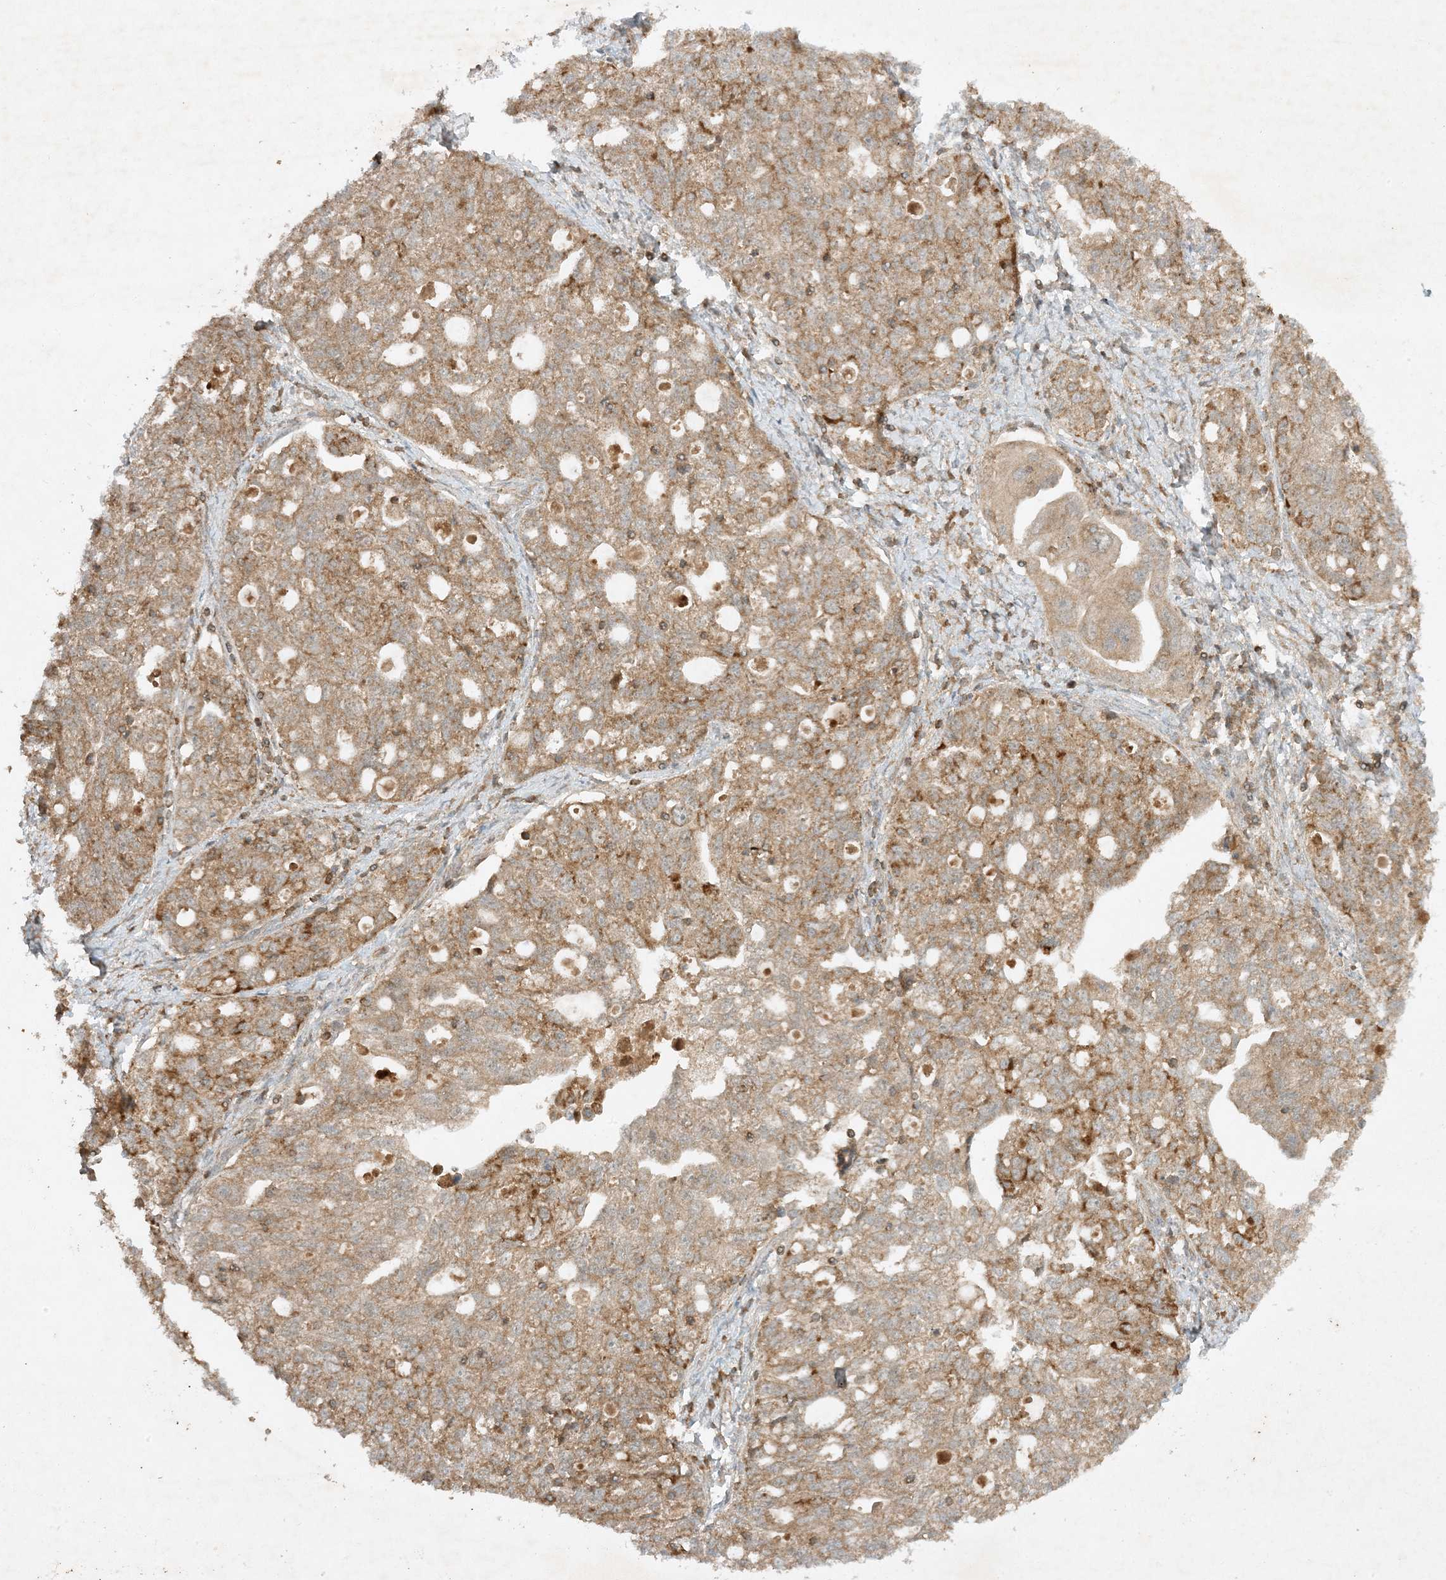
{"staining": {"intensity": "moderate", "quantity": ">75%", "location": "cytoplasmic/membranous"}, "tissue": "ovarian cancer", "cell_type": "Tumor cells", "image_type": "cancer", "snomed": [{"axis": "morphology", "description": "Carcinoma, NOS"}, {"axis": "morphology", "description": "Cystadenocarcinoma, serous, NOS"}, {"axis": "topography", "description": "Ovary"}], "caption": "Immunohistochemistry (IHC) micrograph of ovarian carcinoma stained for a protein (brown), which exhibits medium levels of moderate cytoplasmic/membranous expression in about >75% of tumor cells.", "gene": "XRN1", "patient": {"sex": "female", "age": 69}}